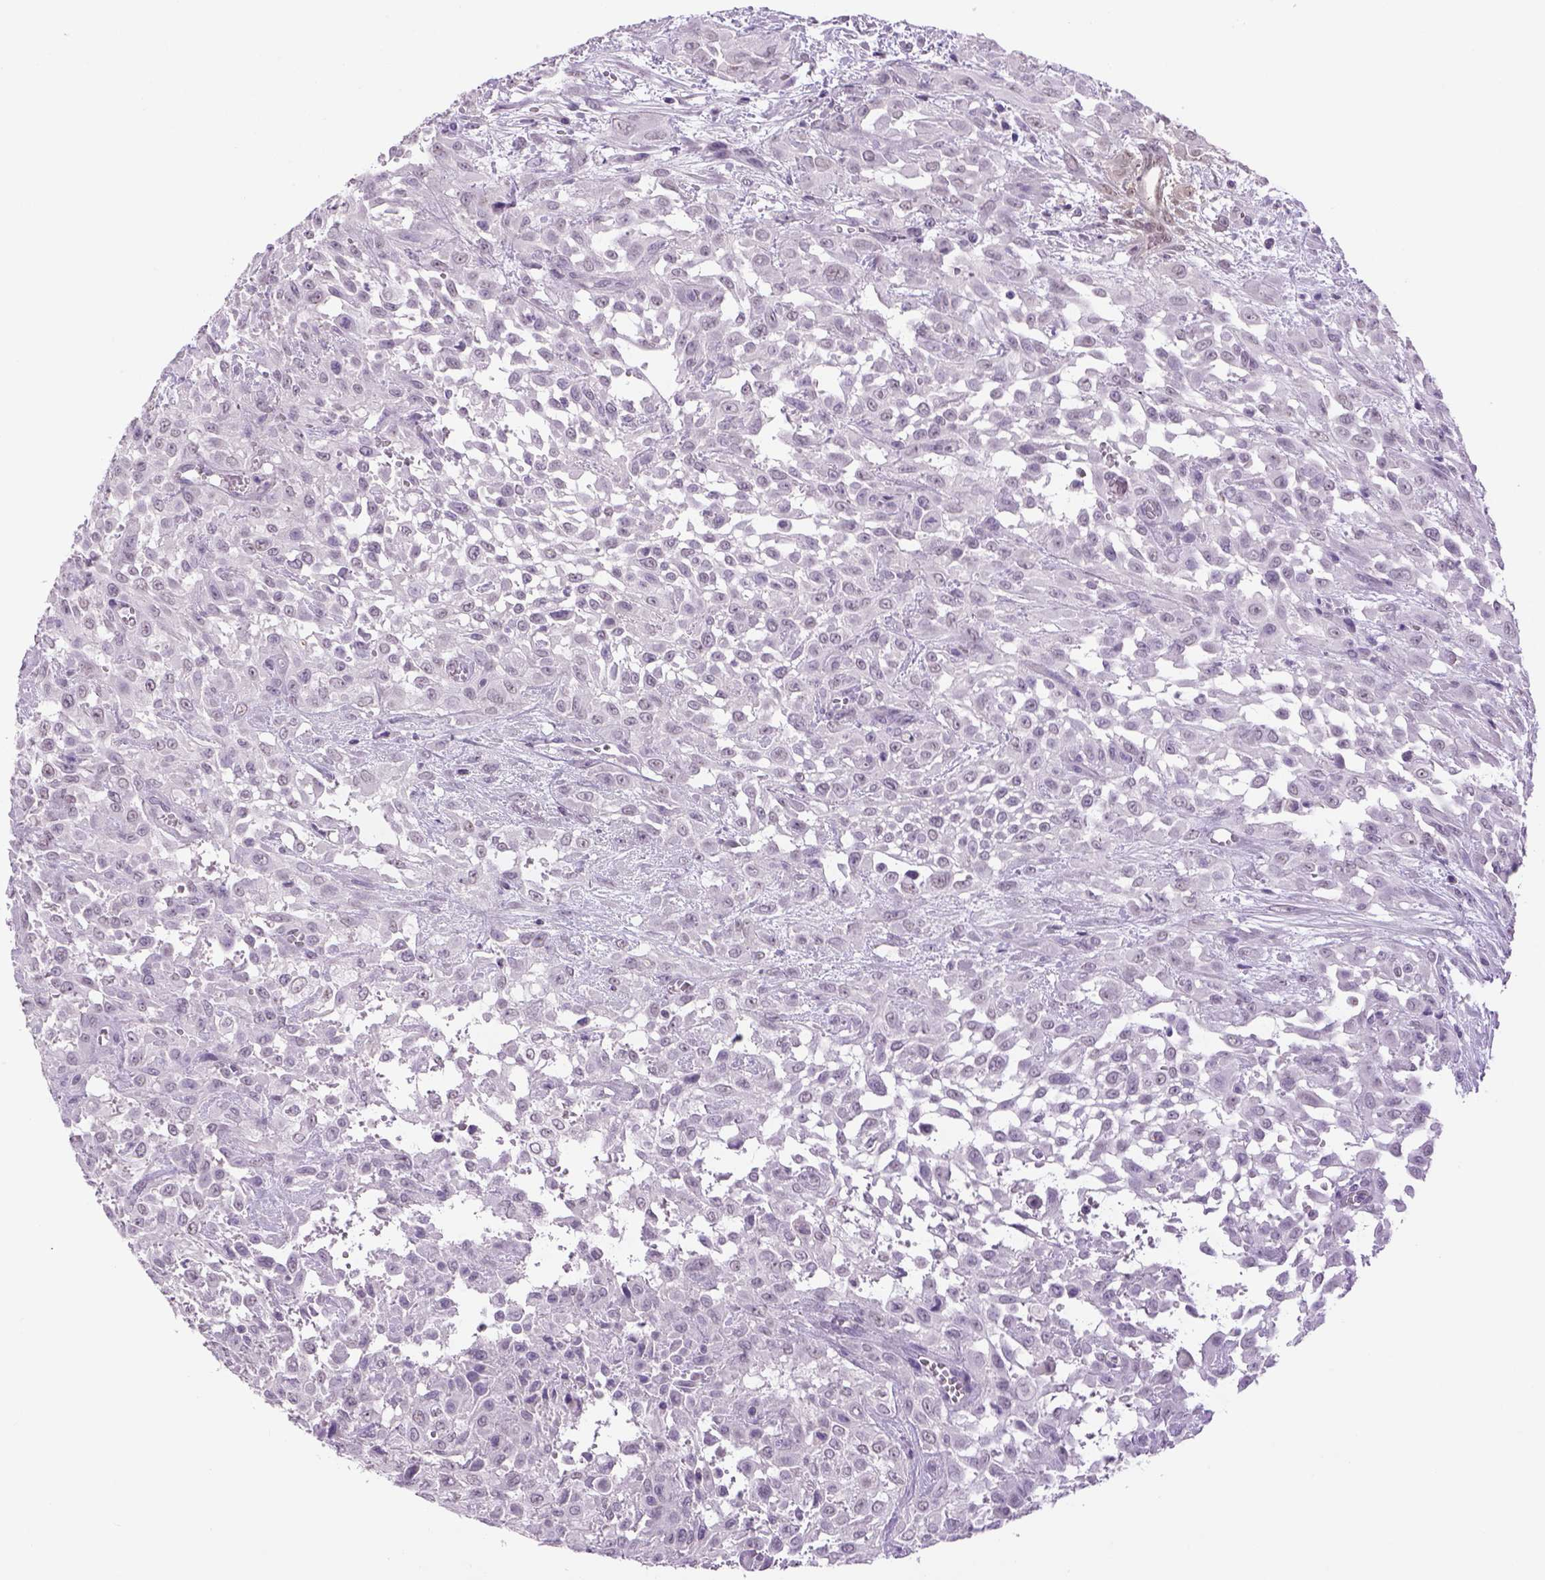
{"staining": {"intensity": "negative", "quantity": "none", "location": "none"}, "tissue": "urothelial cancer", "cell_type": "Tumor cells", "image_type": "cancer", "snomed": [{"axis": "morphology", "description": "Urothelial carcinoma, High grade"}, {"axis": "topography", "description": "Urinary bladder"}], "caption": "The immunohistochemistry (IHC) histopathology image has no significant positivity in tumor cells of high-grade urothelial carcinoma tissue. The staining was performed using DAB to visualize the protein expression in brown, while the nuclei were stained in blue with hematoxylin (Magnification: 20x).", "gene": "DBH", "patient": {"sex": "male", "age": 57}}